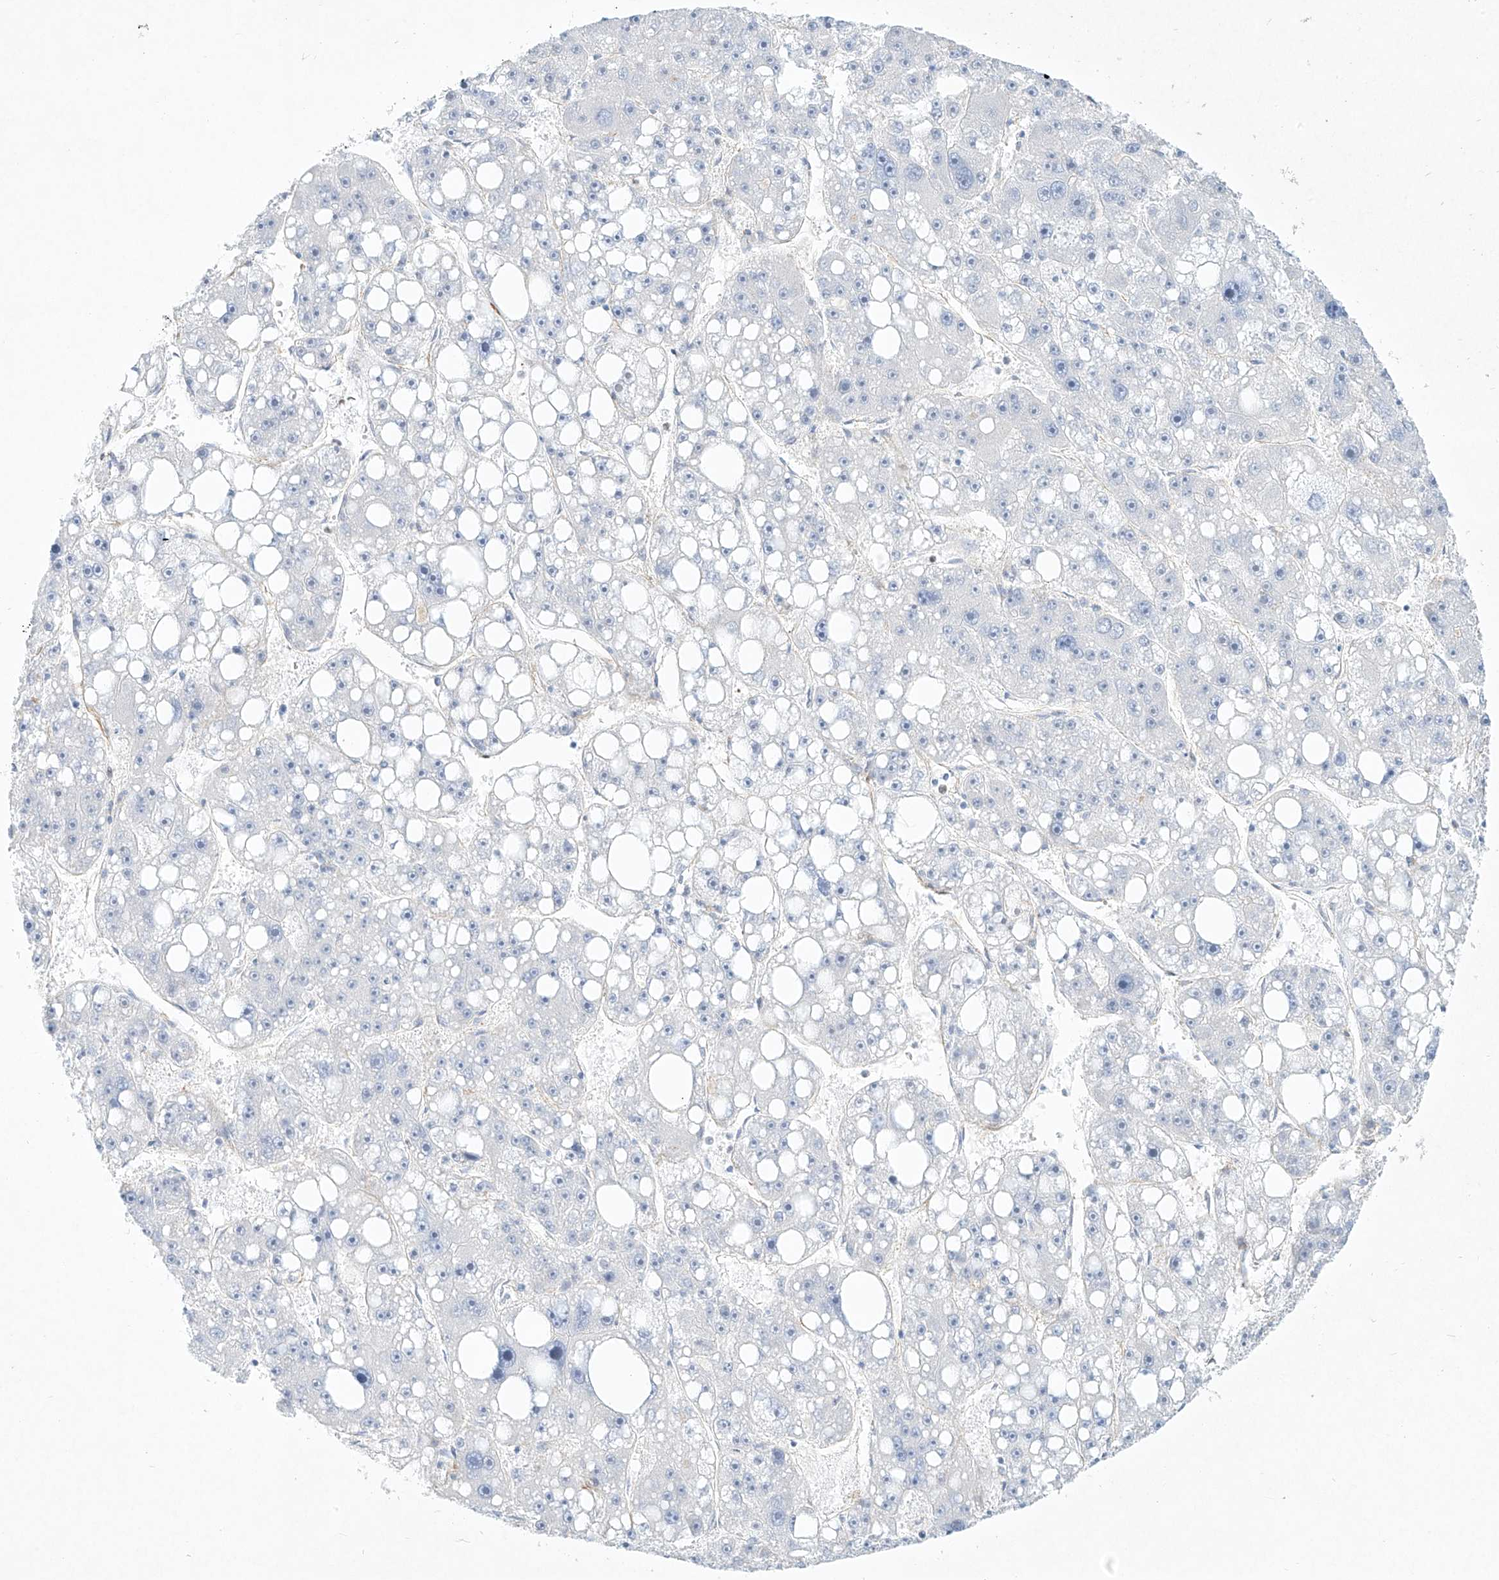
{"staining": {"intensity": "negative", "quantity": "none", "location": "none"}, "tissue": "liver cancer", "cell_type": "Tumor cells", "image_type": "cancer", "snomed": [{"axis": "morphology", "description": "Carcinoma, Hepatocellular, NOS"}, {"axis": "topography", "description": "Liver"}], "caption": "Immunohistochemical staining of human liver cancer reveals no significant staining in tumor cells.", "gene": "REEP2", "patient": {"sex": "female", "age": 61}}